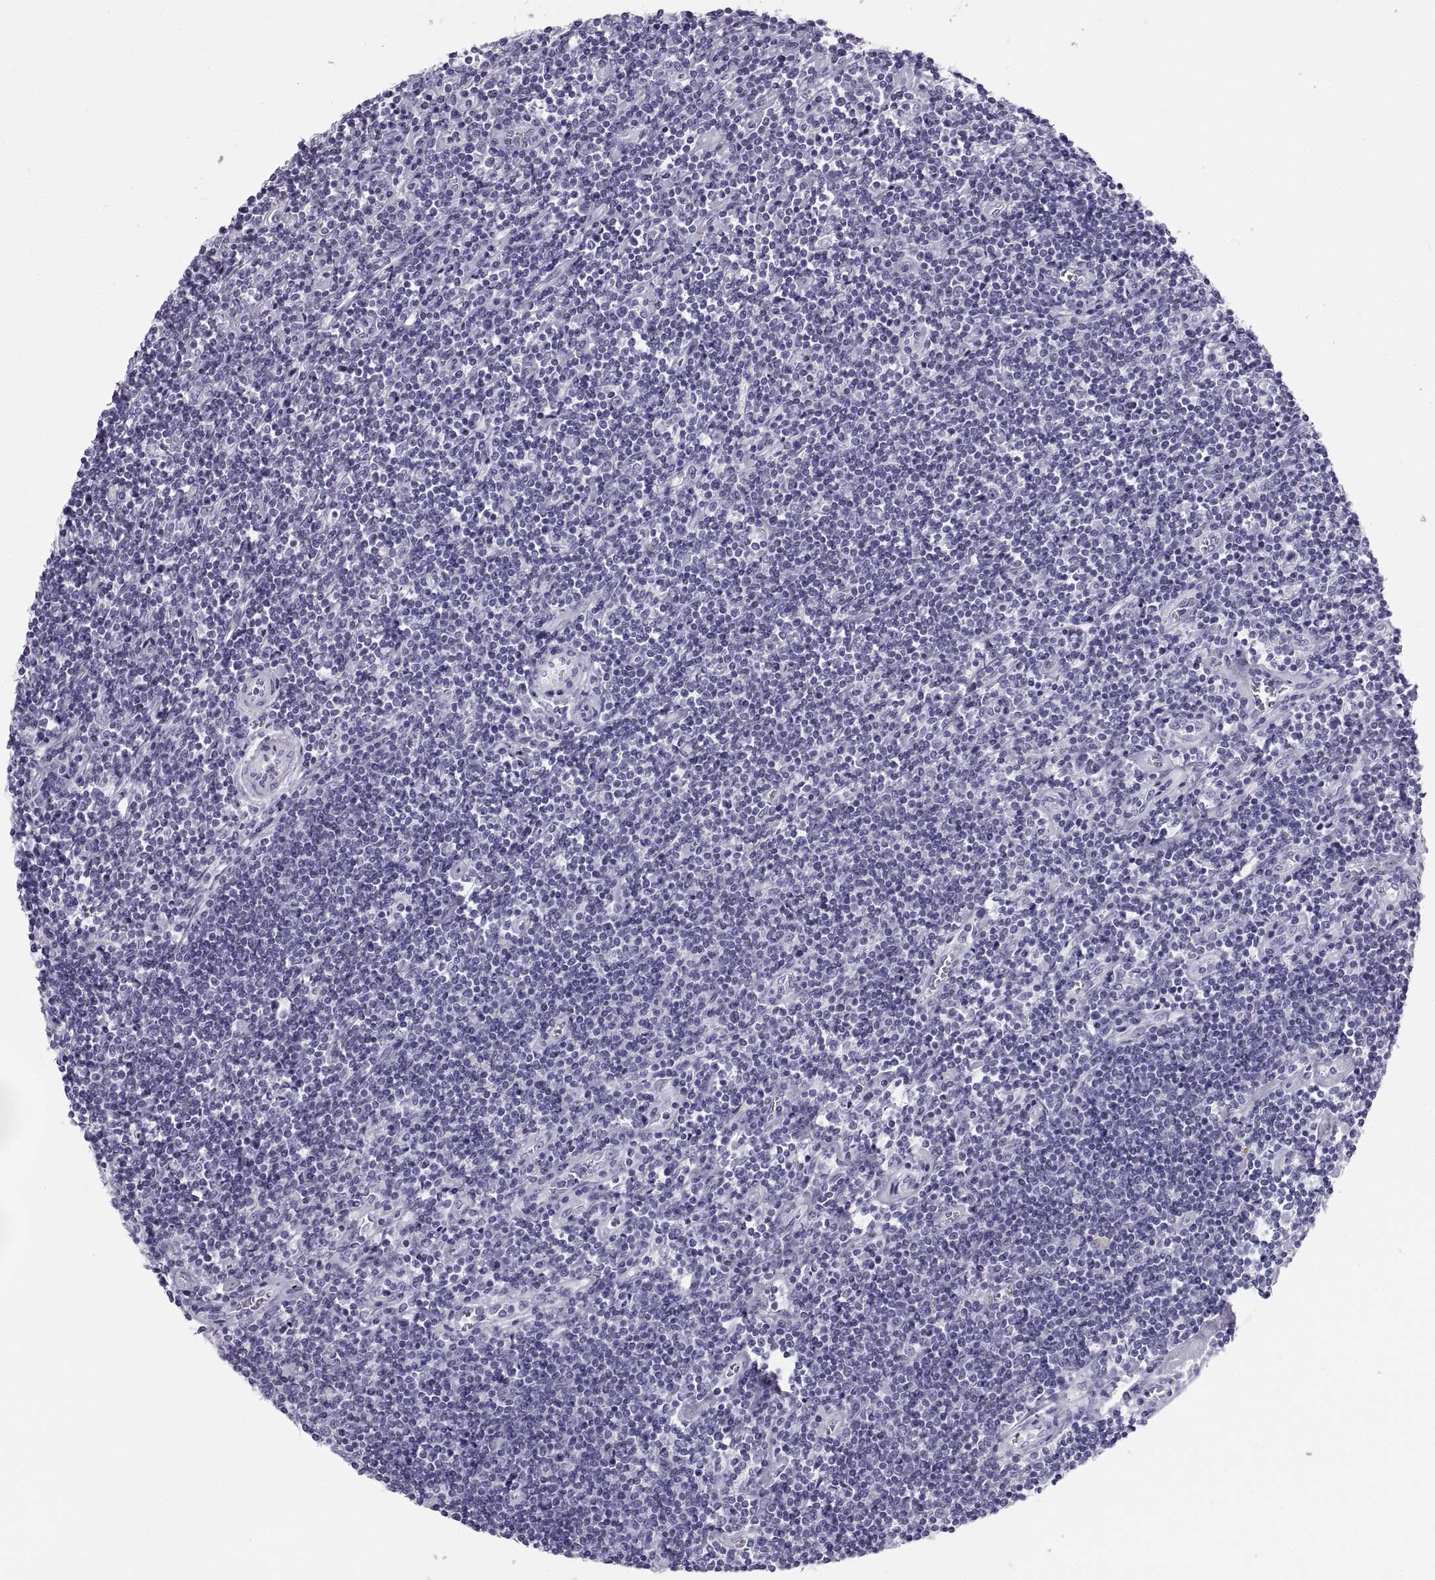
{"staining": {"intensity": "negative", "quantity": "none", "location": "none"}, "tissue": "lymphoma", "cell_type": "Tumor cells", "image_type": "cancer", "snomed": [{"axis": "morphology", "description": "Hodgkin's disease, NOS"}, {"axis": "topography", "description": "Lymph node"}], "caption": "Lymphoma stained for a protein using IHC displays no expression tumor cells.", "gene": "PAX2", "patient": {"sex": "male", "age": 40}}